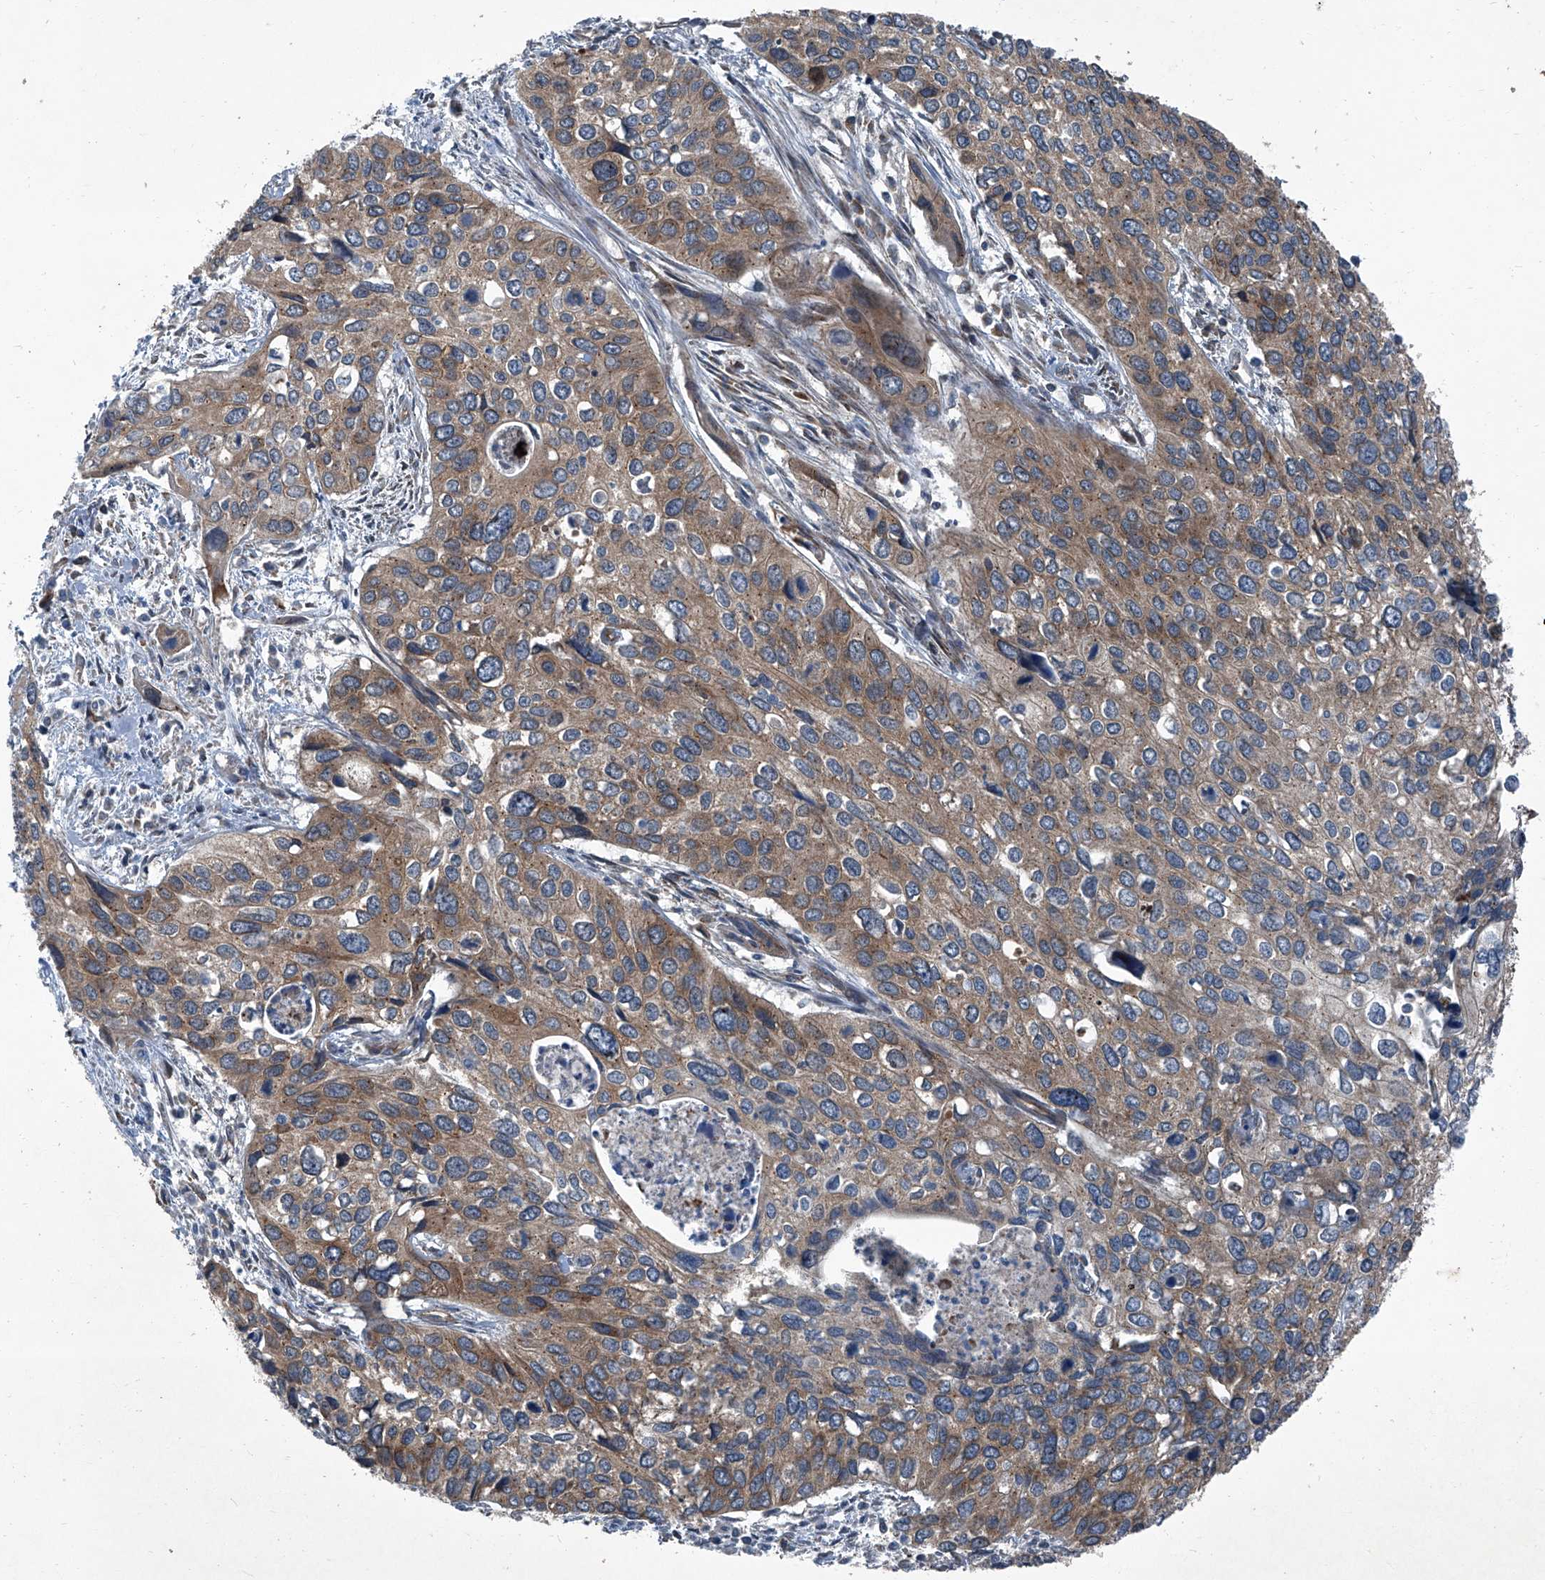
{"staining": {"intensity": "weak", "quantity": ">75%", "location": "cytoplasmic/membranous"}, "tissue": "cervical cancer", "cell_type": "Tumor cells", "image_type": "cancer", "snomed": [{"axis": "morphology", "description": "Squamous cell carcinoma, NOS"}, {"axis": "topography", "description": "Cervix"}], "caption": "A brown stain highlights weak cytoplasmic/membranous positivity of a protein in cervical cancer tumor cells.", "gene": "SENP2", "patient": {"sex": "female", "age": 55}}